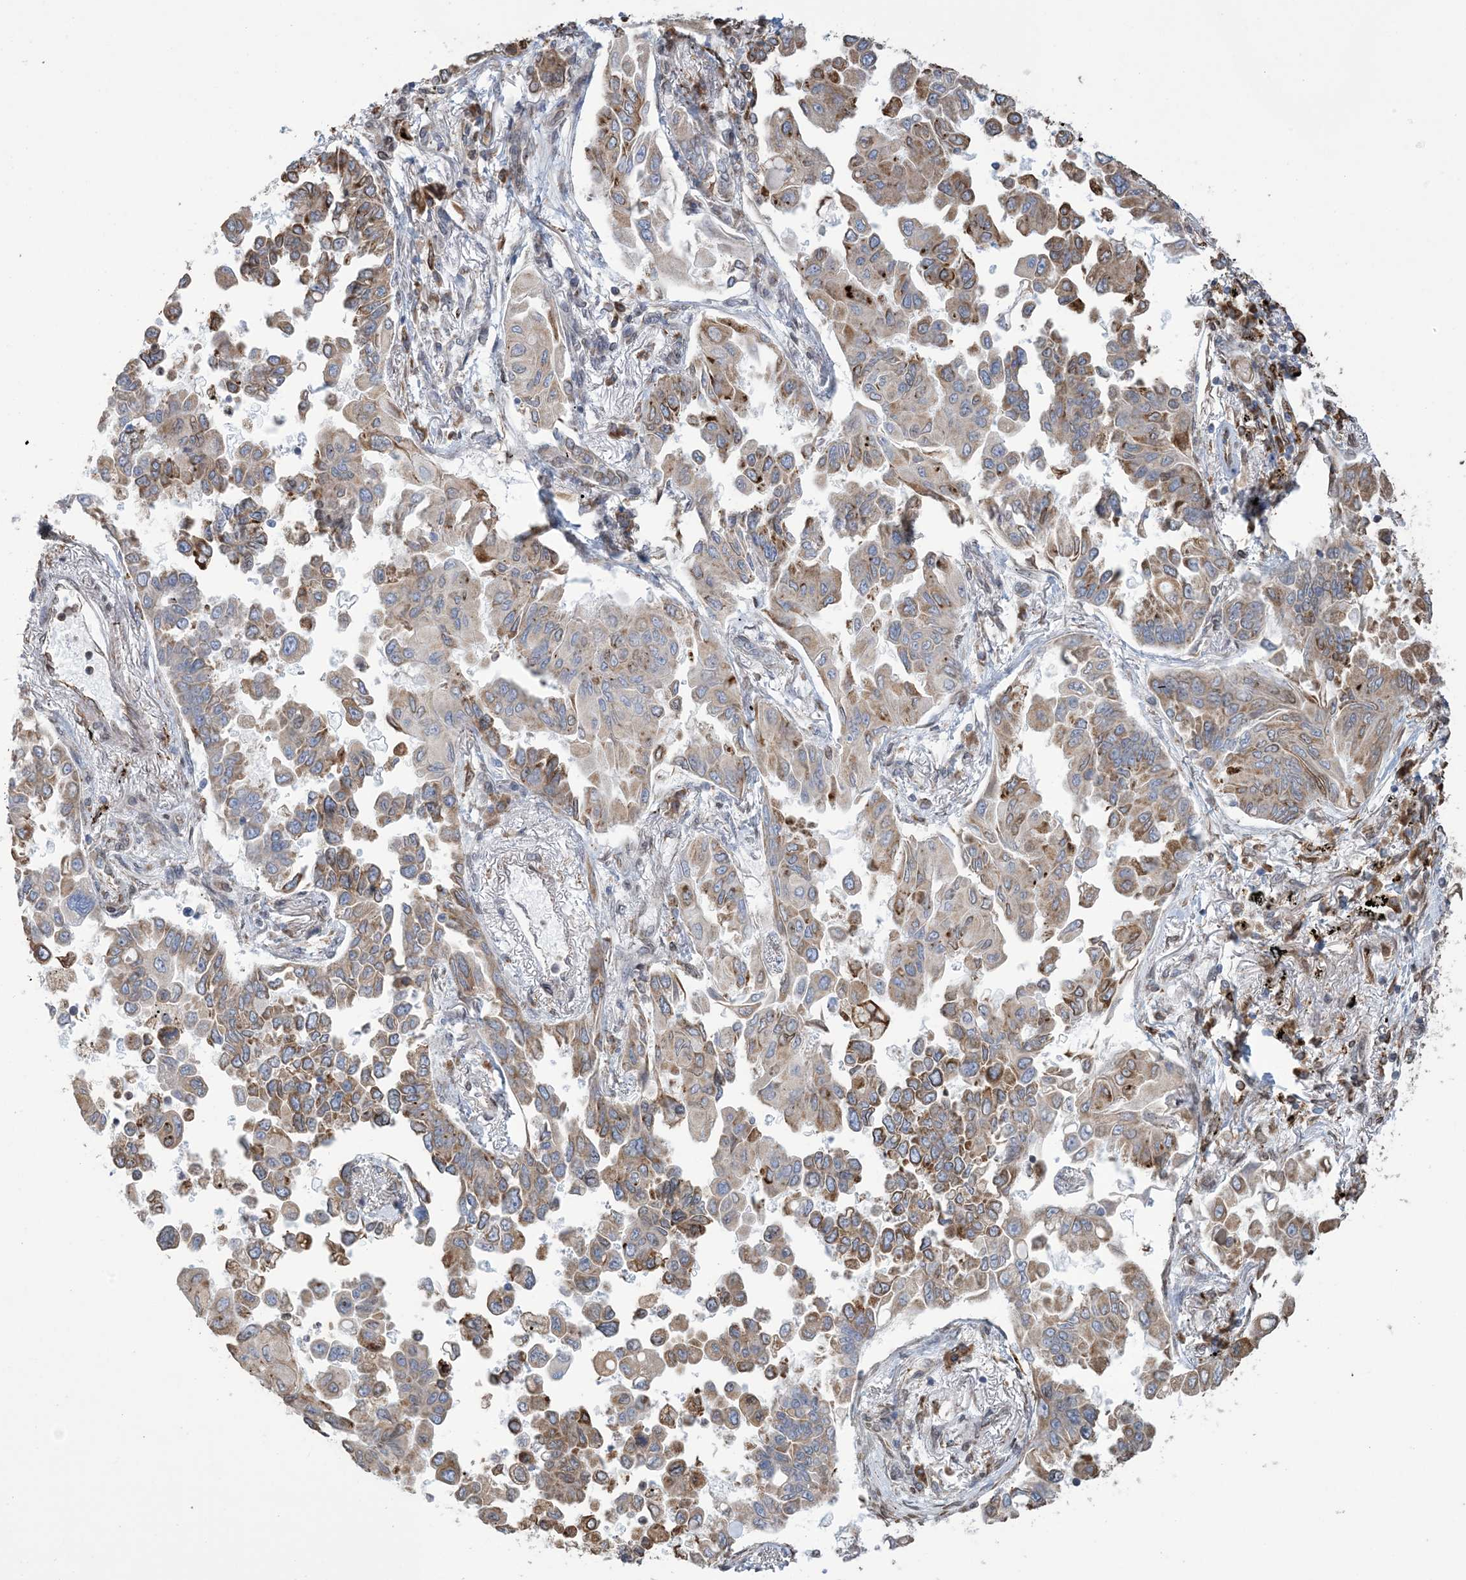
{"staining": {"intensity": "moderate", "quantity": ">75%", "location": "cytoplasmic/membranous"}, "tissue": "lung cancer", "cell_type": "Tumor cells", "image_type": "cancer", "snomed": [{"axis": "morphology", "description": "Adenocarcinoma, NOS"}, {"axis": "topography", "description": "Lung"}], "caption": "Brown immunohistochemical staining in human lung cancer demonstrates moderate cytoplasmic/membranous positivity in about >75% of tumor cells.", "gene": "SHANK1", "patient": {"sex": "female", "age": 67}}